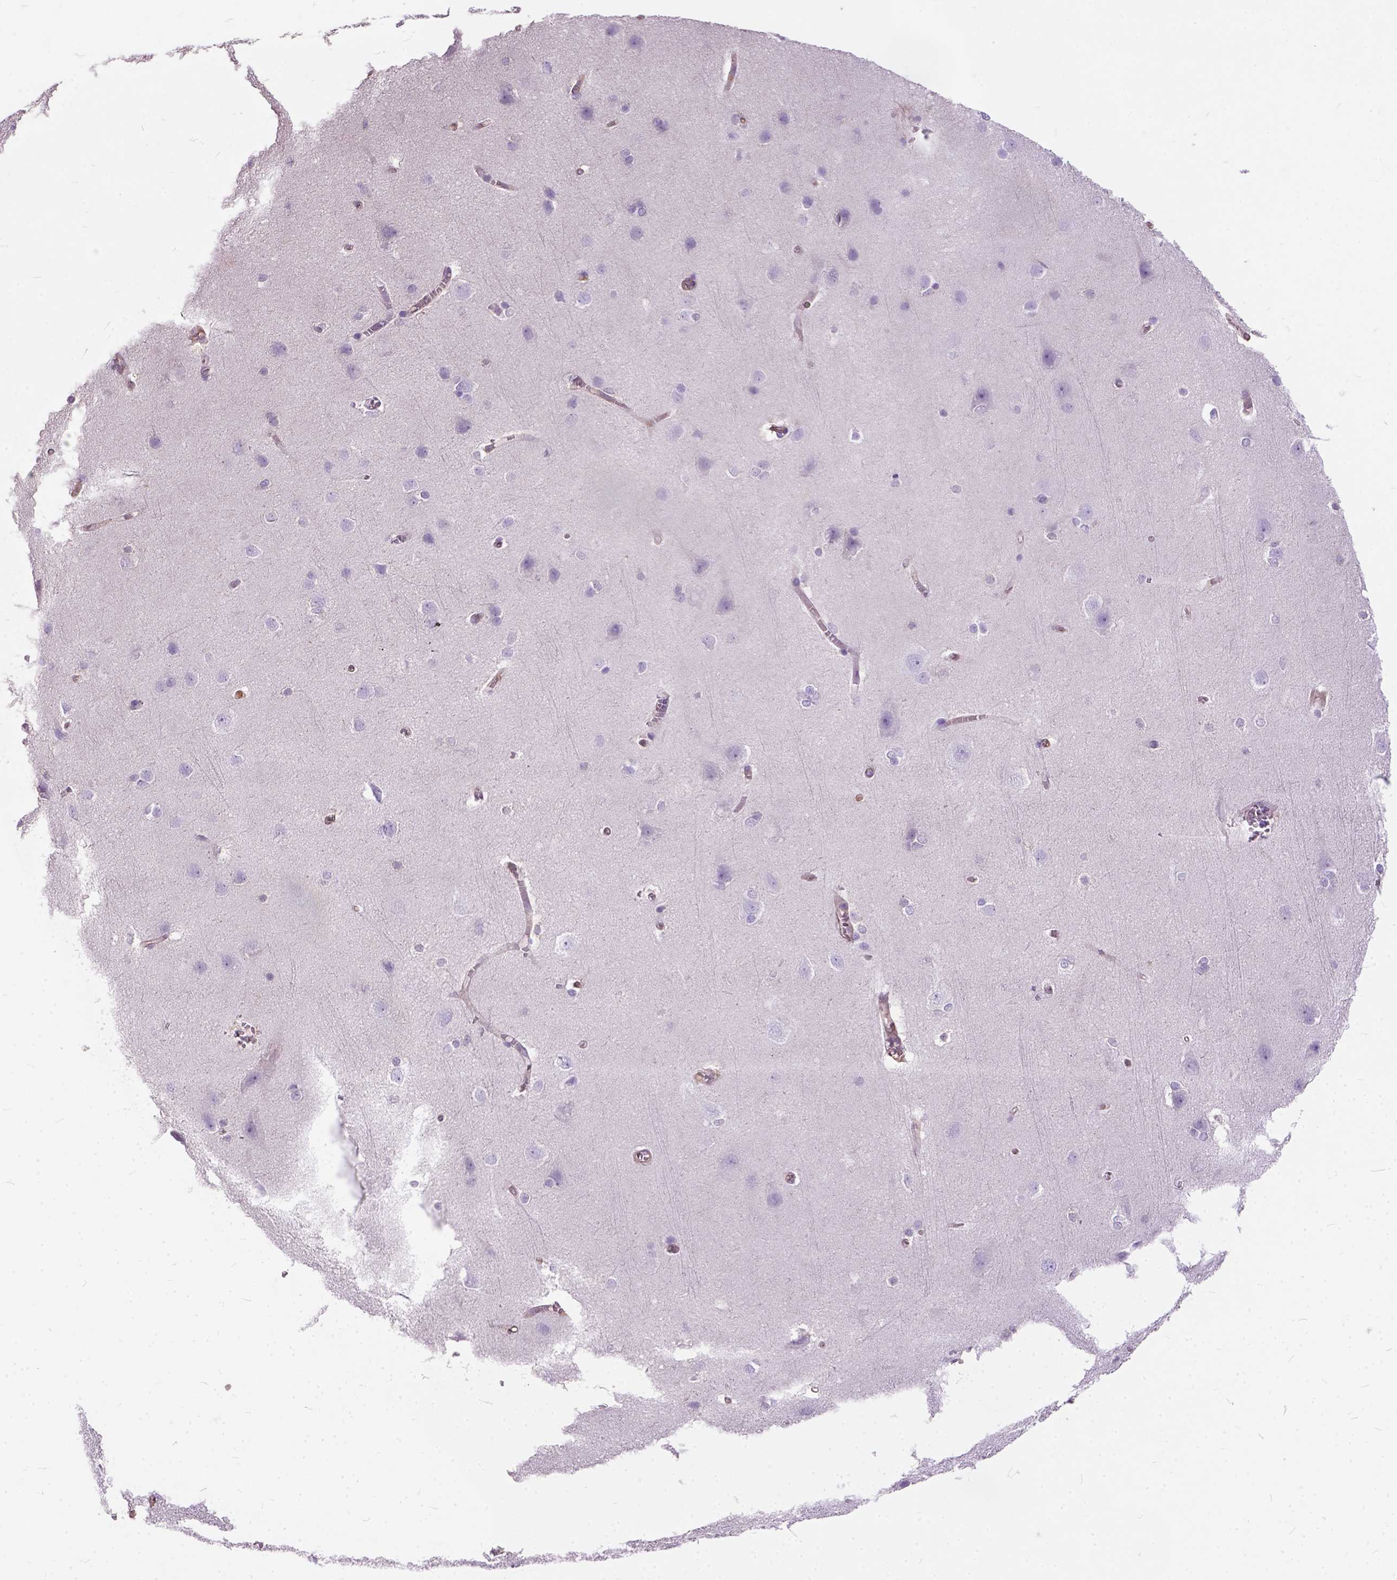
{"staining": {"intensity": "moderate", "quantity": ">75%", "location": "cytoplasmic/membranous"}, "tissue": "cerebral cortex", "cell_type": "Endothelial cells", "image_type": "normal", "snomed": [{"axis": "morphology", "description": "Normal tissue, NOS"}, {"axis": "topography", "description": "Cerebral cortex"}], "caption": "Cerebral cortex stained with immunohistochemistry (IHC) exhibits moderate cytoplasmic/membranous positivity in about >75% of endothelial cells.", "gene": "SEMA4F", "patient": {"sex": "male", "age": 37}}